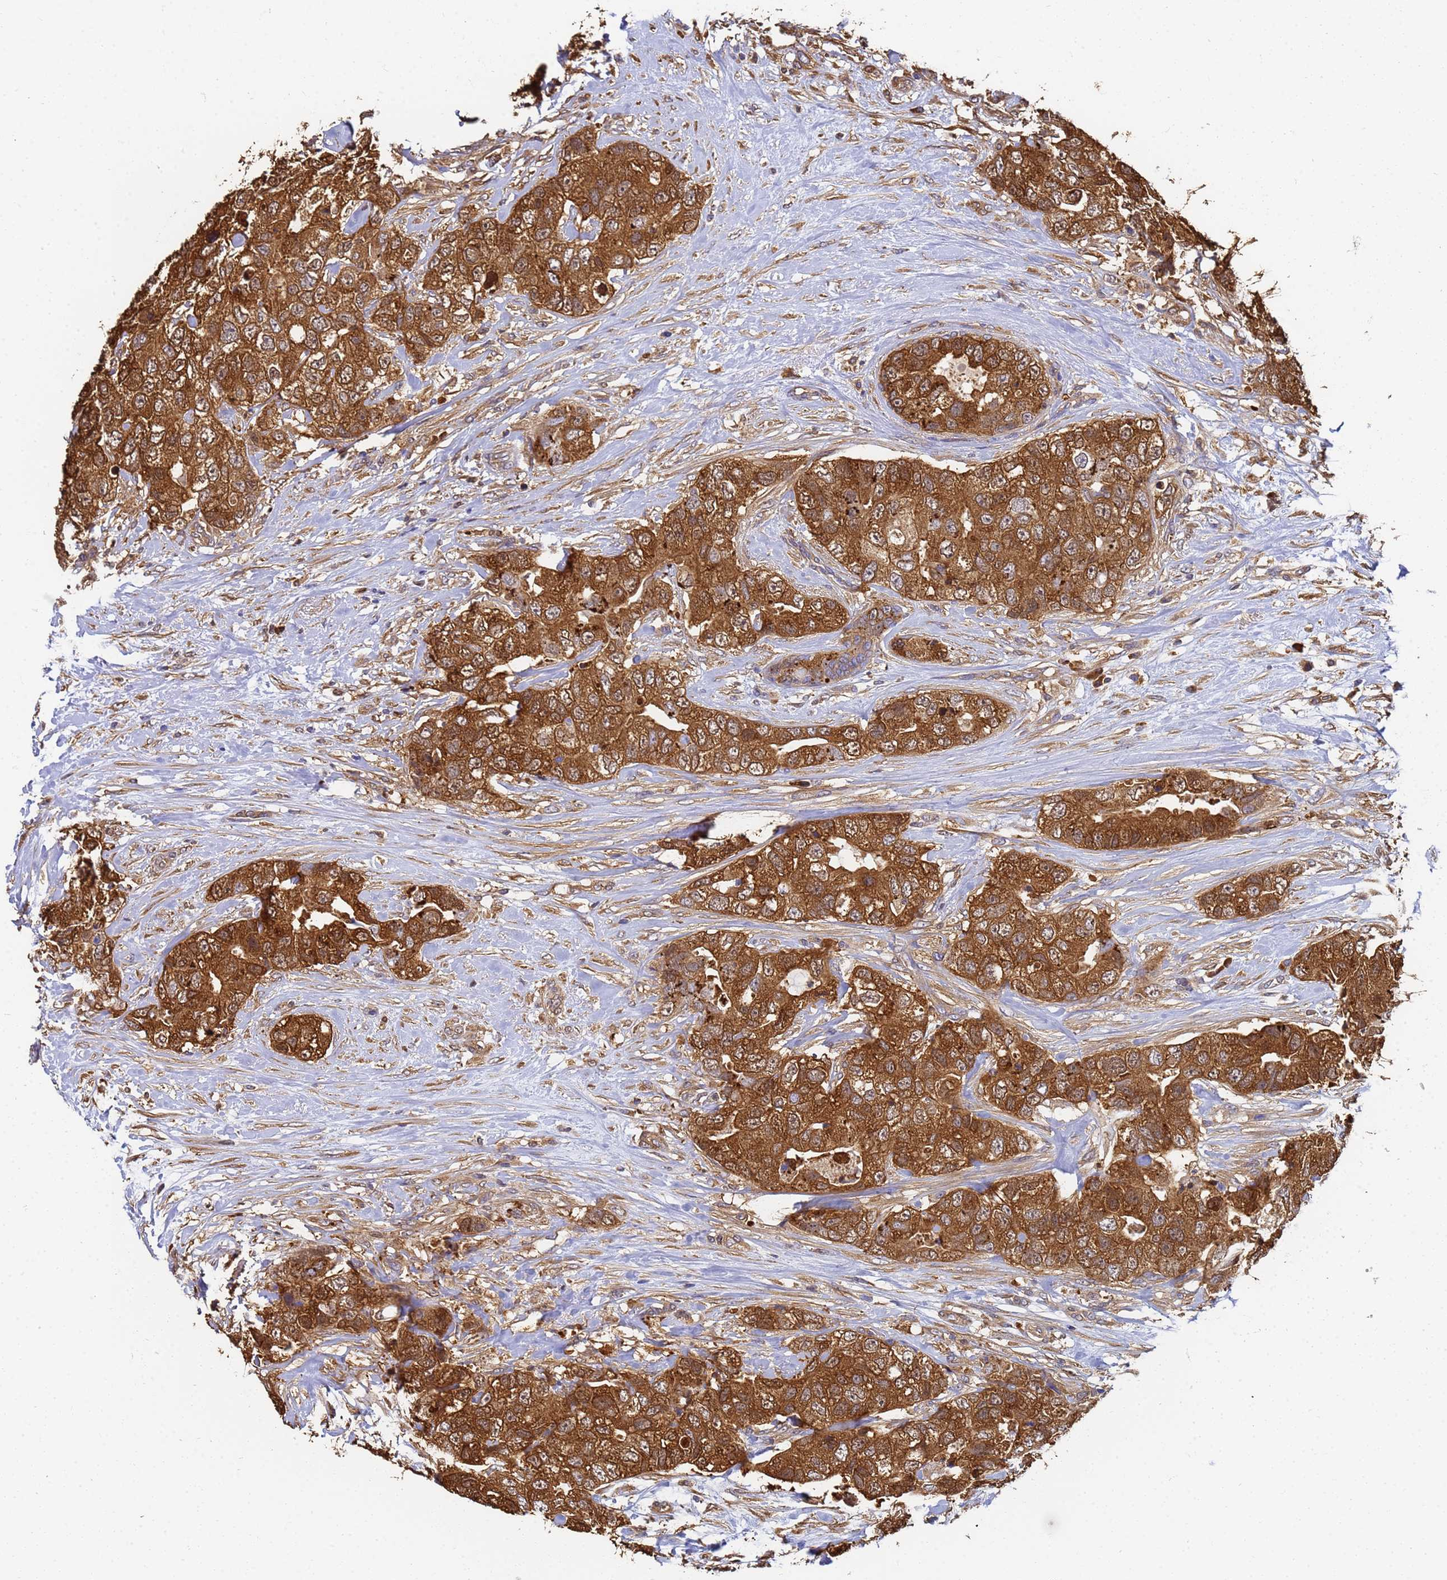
{"staining": {"intensity": "moderate", "quantity": ">75%", "location": "cytoplasmic/membranous"}, "tissue": "breast cancer", "cell_type": "Tumor cells", "image_type": "cancer", "snomed": [{"axis": "morphology", "description": "Duct carcinoma"}, {"axis": "topography", "description": "Breast"}], "caption": "A brown stain highlights moderate cytoplasmic/membranous positivity of a protein in breast intraductal carcinoma tumor cells. (DAB = brown stain, brightfield microscopy at high magnification).", "gene": "NME1-NME2", "patient": {"sex": "female", "age": 62}}